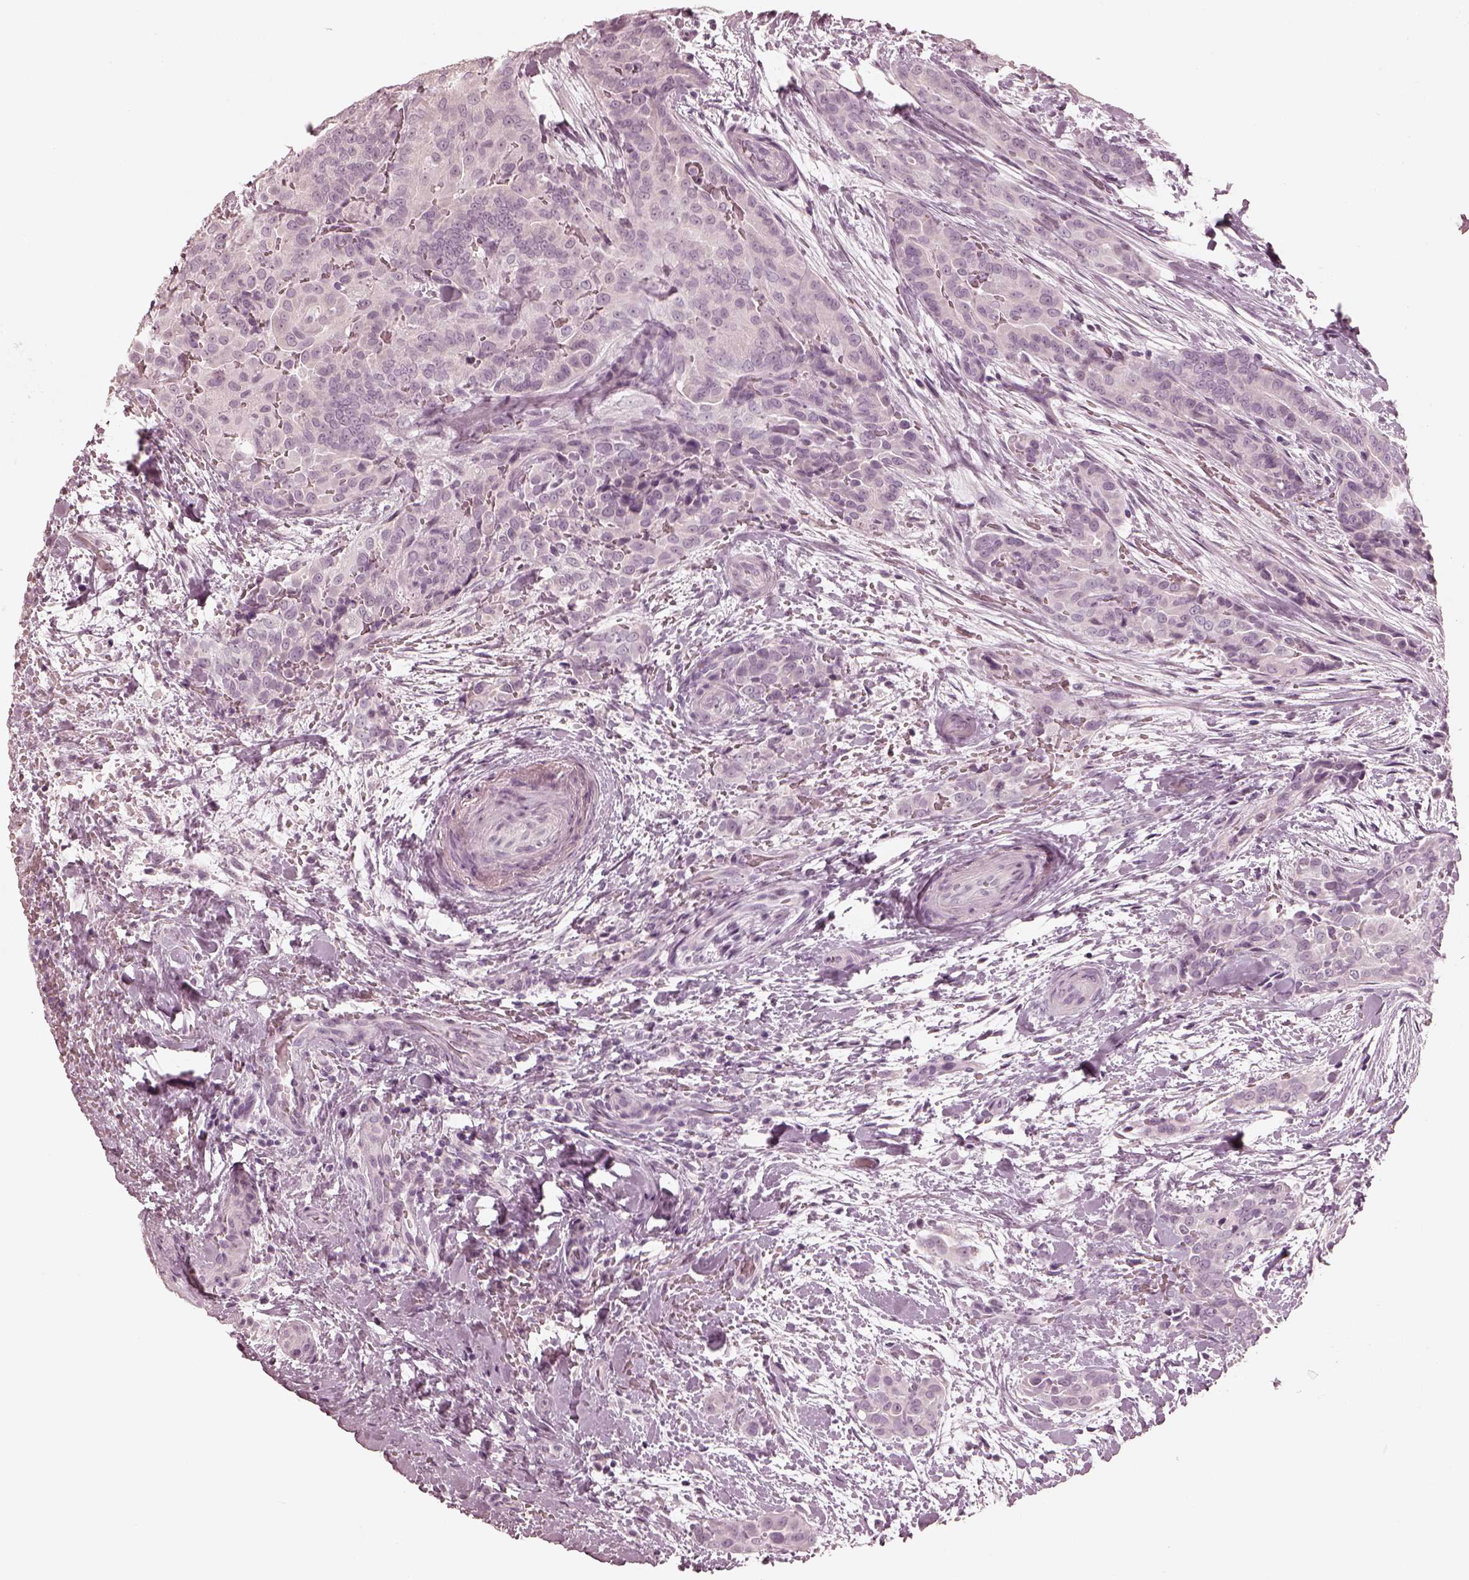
{"staining": {"intensity": "negative", "quantity": "none", "location": "none"}, "tissue": "thyroid cancer", "cell_type": "Tumor cells", "image_type": "cancer", "snomed": [{"axis": "morphology", "description": "Papillary adenocarcinoma, NOS"}, {"axis": "topography", "description": "Thyroid gland"}], "caption": "Immunohistochemical staining of thyroid cancer (papillary adenocarcinoma) demonstrates no significant positivity in tumor cells. Brightfield microscopy of IHC stained with DAB (brown) and hematoxylin (blue), captured at high magnification.", "gene": "CALR3", "patient": {"sex": "male", "age": 61}}